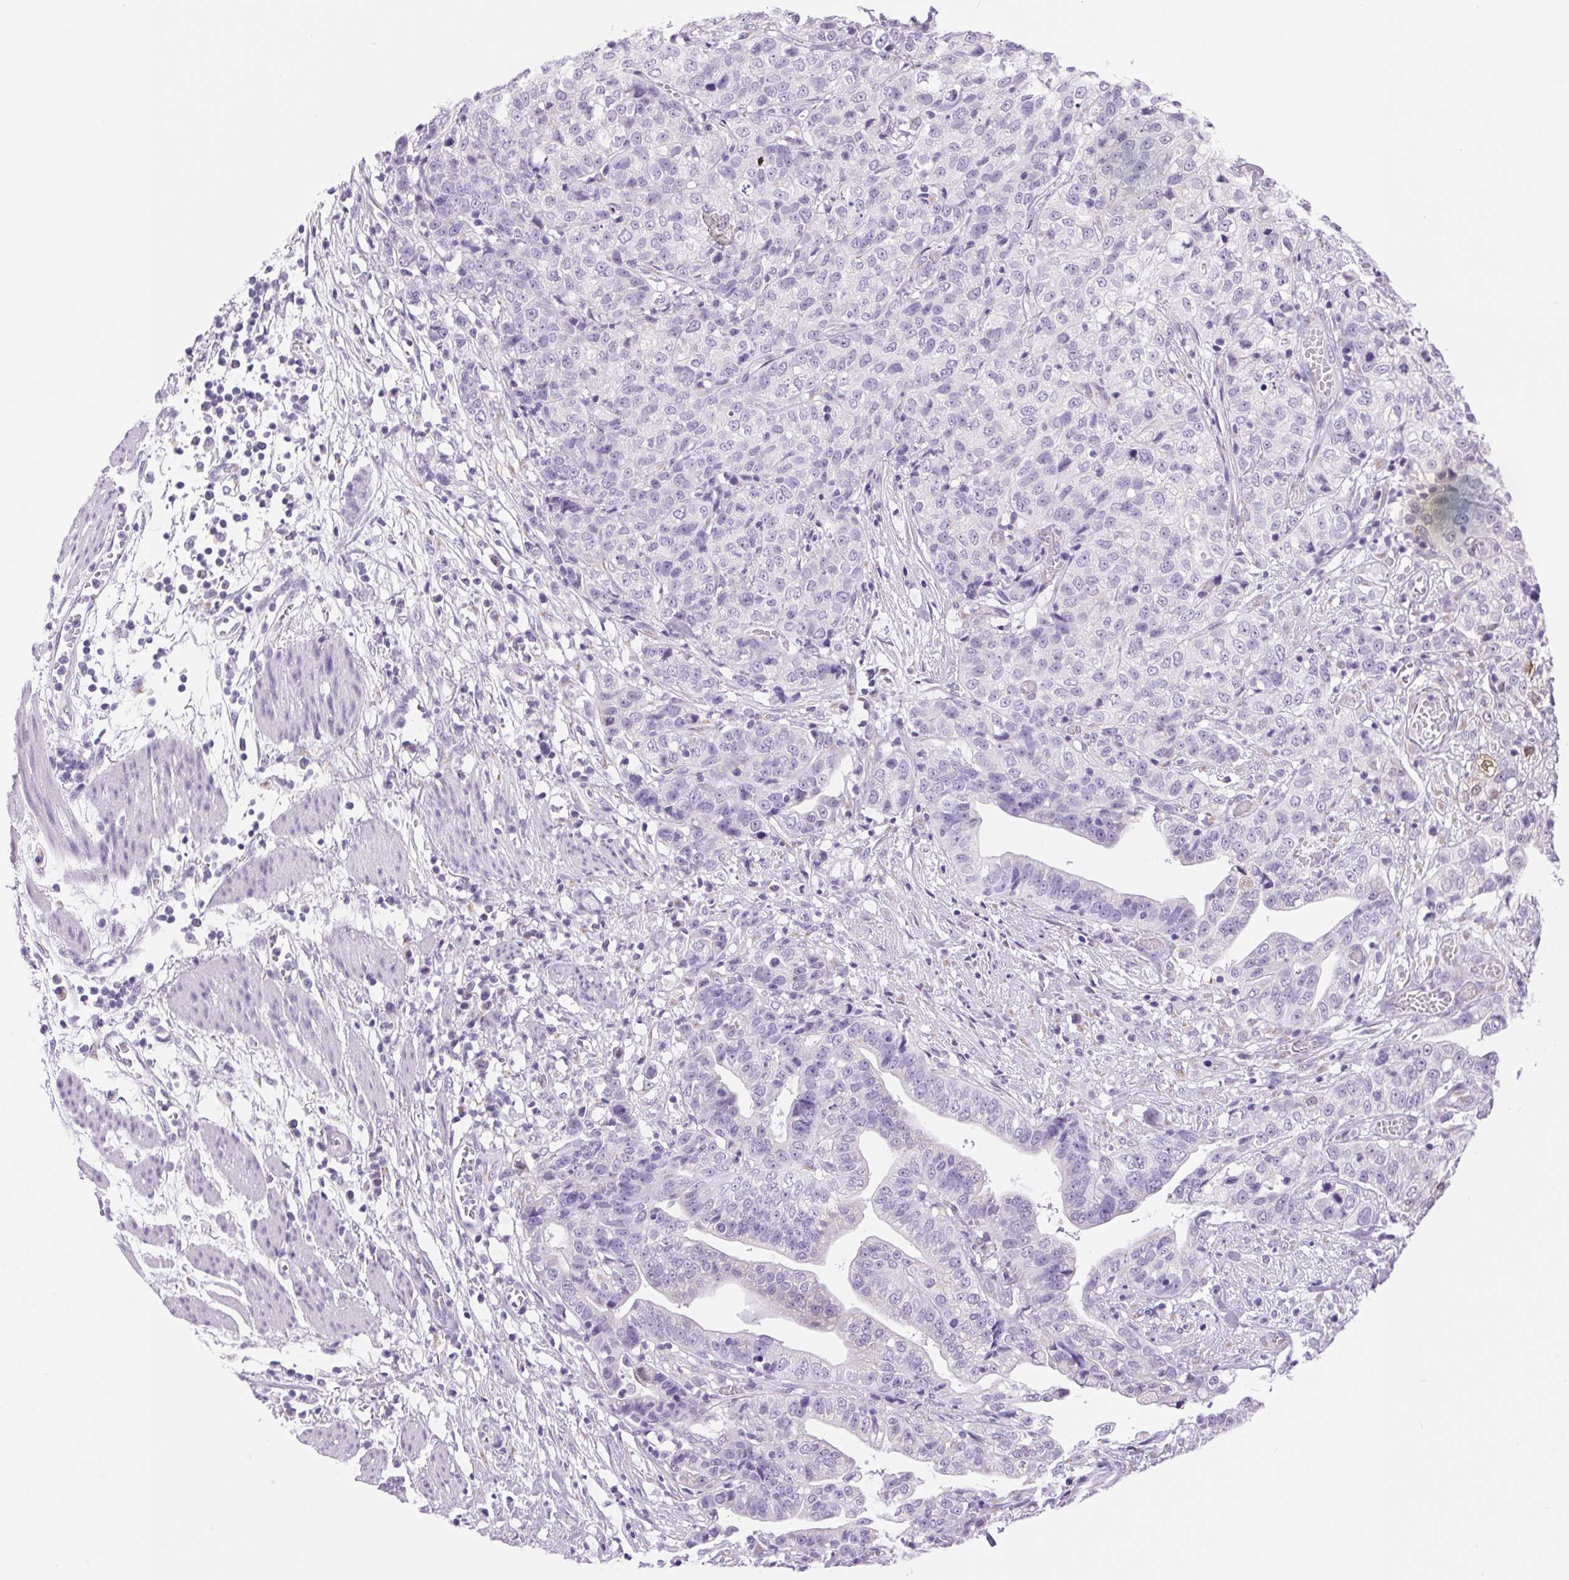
{"staining": {"intensity": "negative", "quantity": "none", "location": "none"}, "tissue": "stomach cancer", "cell_type": "Tumor cells", "image_type": "cancer", "snomed": [{"axis": "morphology", "description": "Adenocarcinoma, NOS"}, {"axis": "topography", "description": "Stomach, upper"}], "caption": "There is no significant expression in tumor cells of adenocarcinoma (stomach).", "gene": "SERPINB3", "patient": {"sex": "female", "age": 67}}